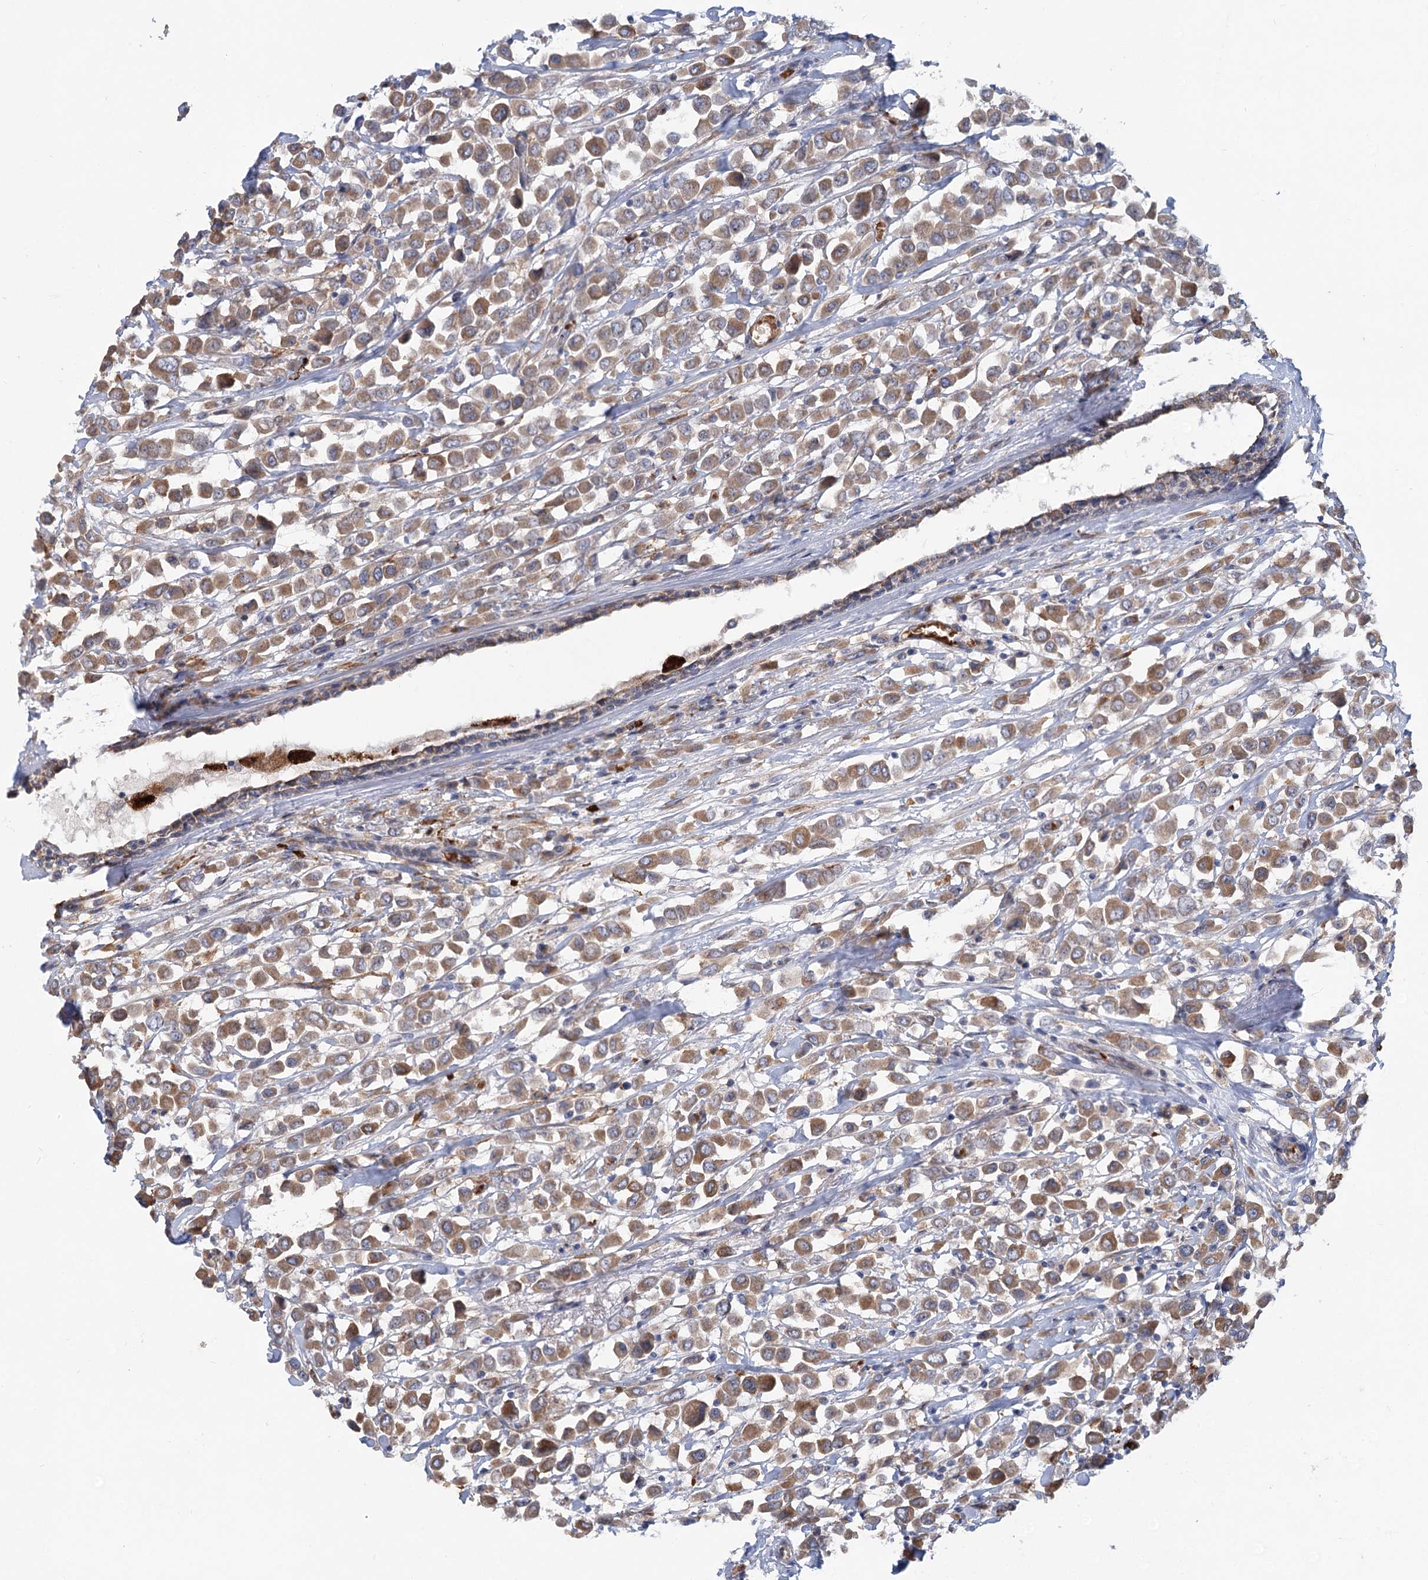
{"staining": {"intensity": "moderate", "quantity": ">75%", "location": "cytoplasmic/membranous"}, "tissue": "breast cancer", "cell_type": "Tumor cells", "image_type": "cancer", "snomed": [{"axis": "morphology", "description": "Duct carcinoma"}, {"axis": "topography", "description": "Breast"}], "caption": "Infiltrating ductal carcinoma (breast) stained with immunohistochemistry (IHC) demonstrates moderate cytoplasmic/membranous expression in approximately >75% of tumor cells.", "gene": "CIB4", "patient": {"sex": "female", "age": 61}}